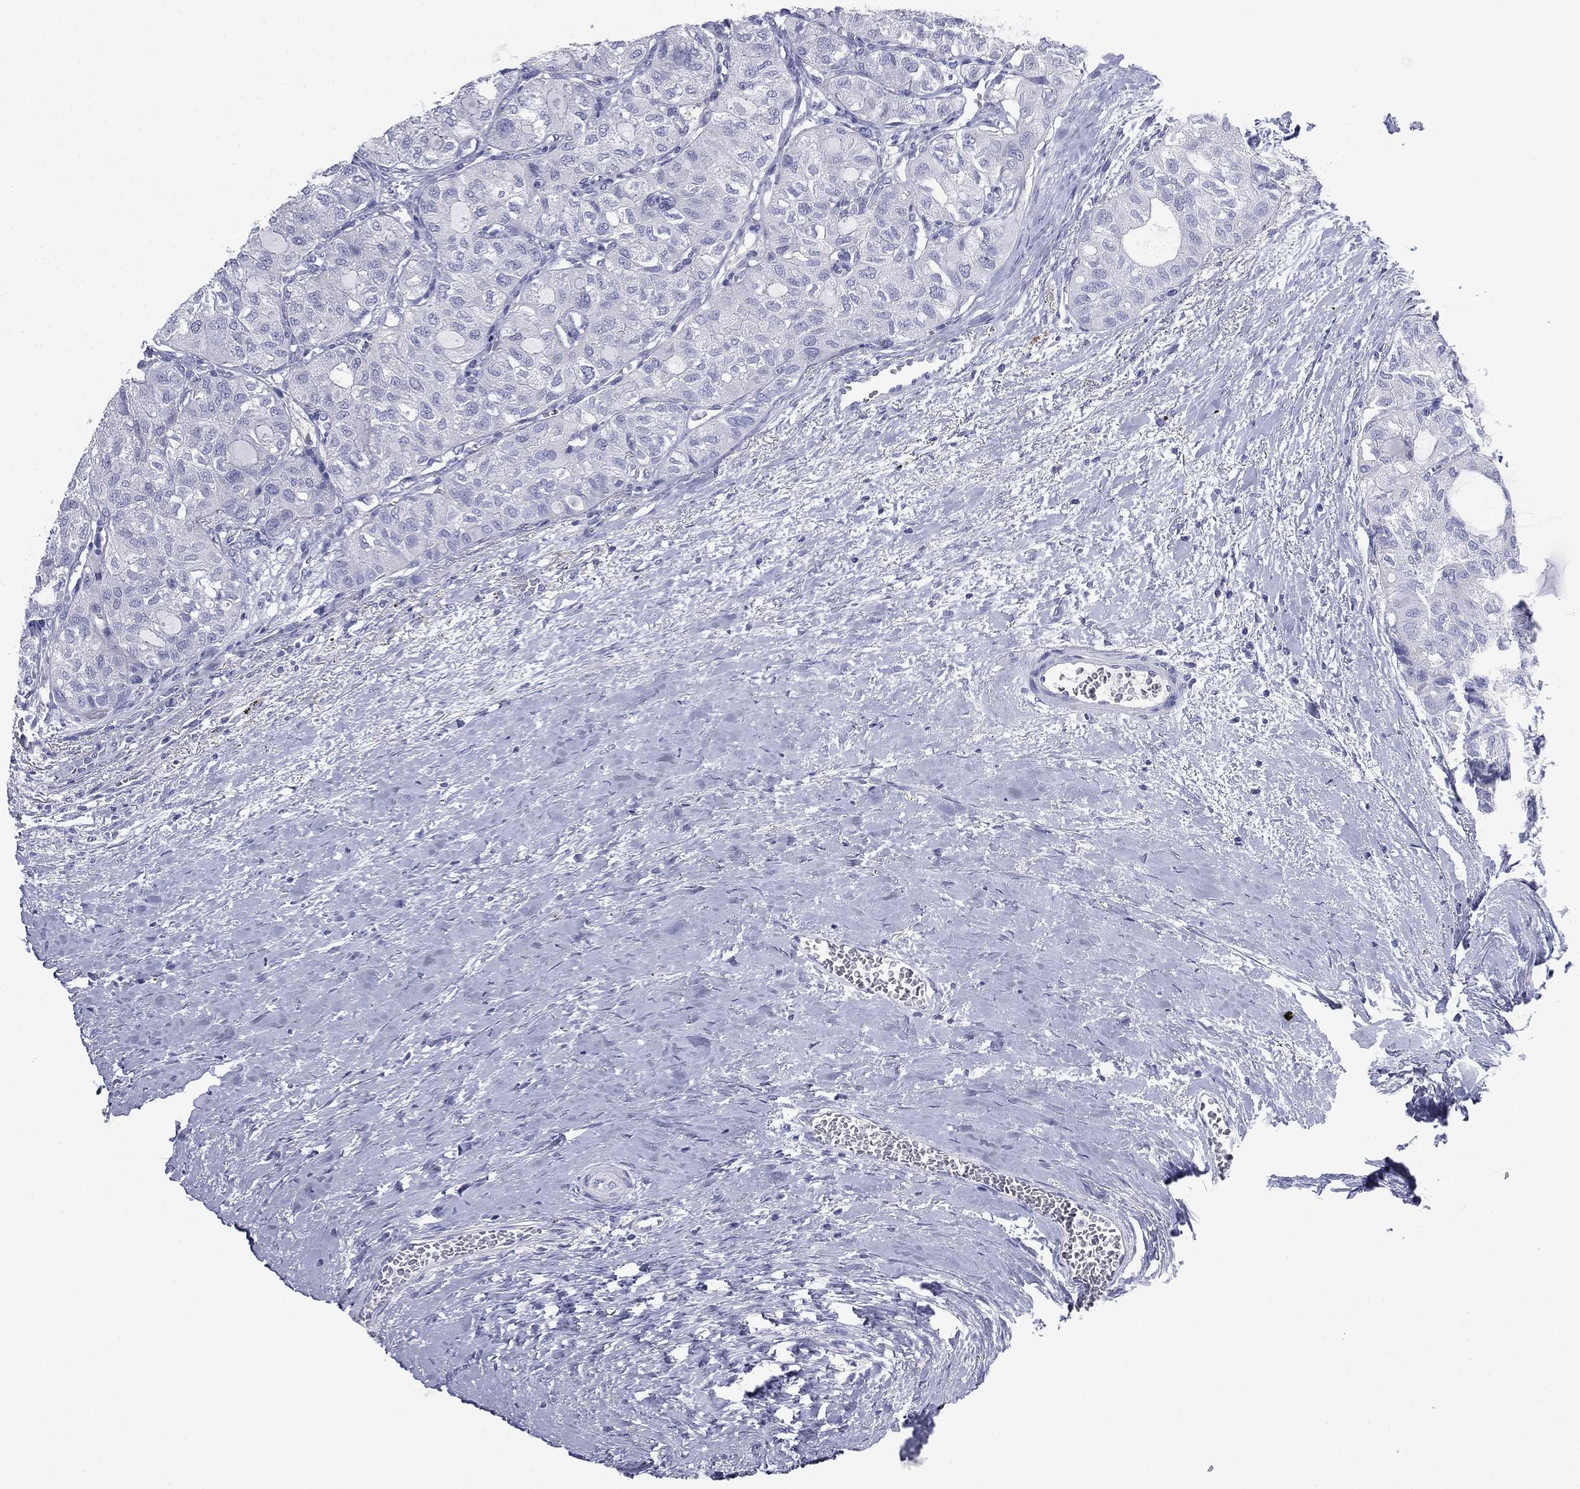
{"staining": {"intensity": "negative", "quantity": "none", "location": "none"}, "tissue": "thyroid cancer", "cell_type": "Tumor cells", "image_type": "cancer", "snomed": [{"axis": "morphology", "description": "Follicular adenoma carcinoma, NOS"}, {"axis": "topography", "description": "Thyroid gland"}], "caption": "Thyroid cancer (follicular adenoma carcinoma) was stained to show a protein in brown. There is no significant positivity in tumor cells.", "gene": "FCER2", "patient": {"sex": "male", "age": 75}}